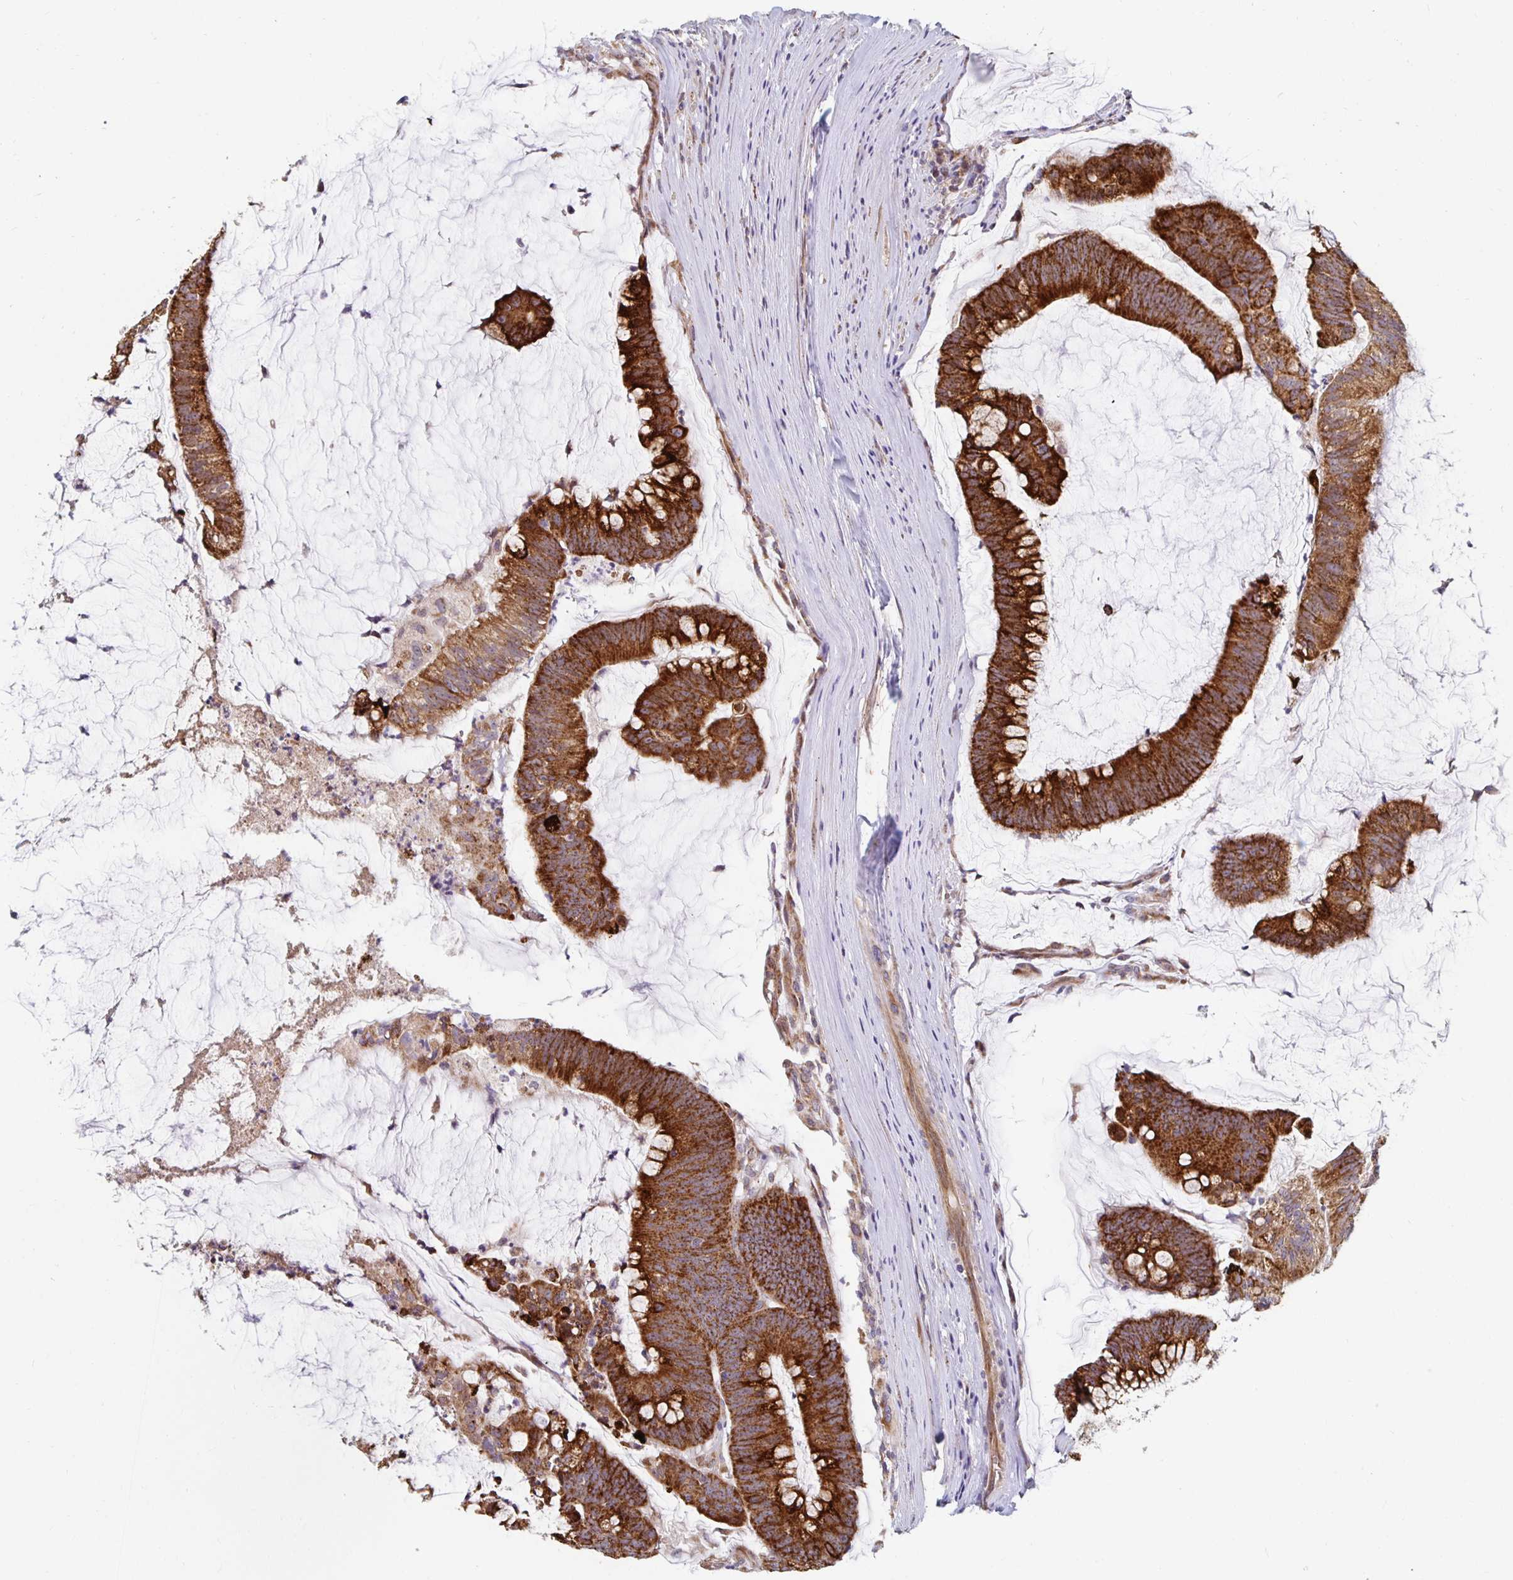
{"staining": {"intensity": "strong", "quantity": ">75%", "location": "cytoplasmic/membranous"}, "tissue": "colorectal cancer", "cell_type": "Tumor cells", "image_type": "cancer", "snomed": [{"axis": "morphology", "description": "Adenocarcinoma, NOS"}, {"axis": "topography", "description": "Colon"}], "caption": "Human colorectal adenocarcinoma stained for a protein (brown) reveals strong cytoplasmic/membranous positive positivity in approximately >75% of tumor cells.", "gene": "MRPL28", "patient": {"sex": "male", "age": 62}}